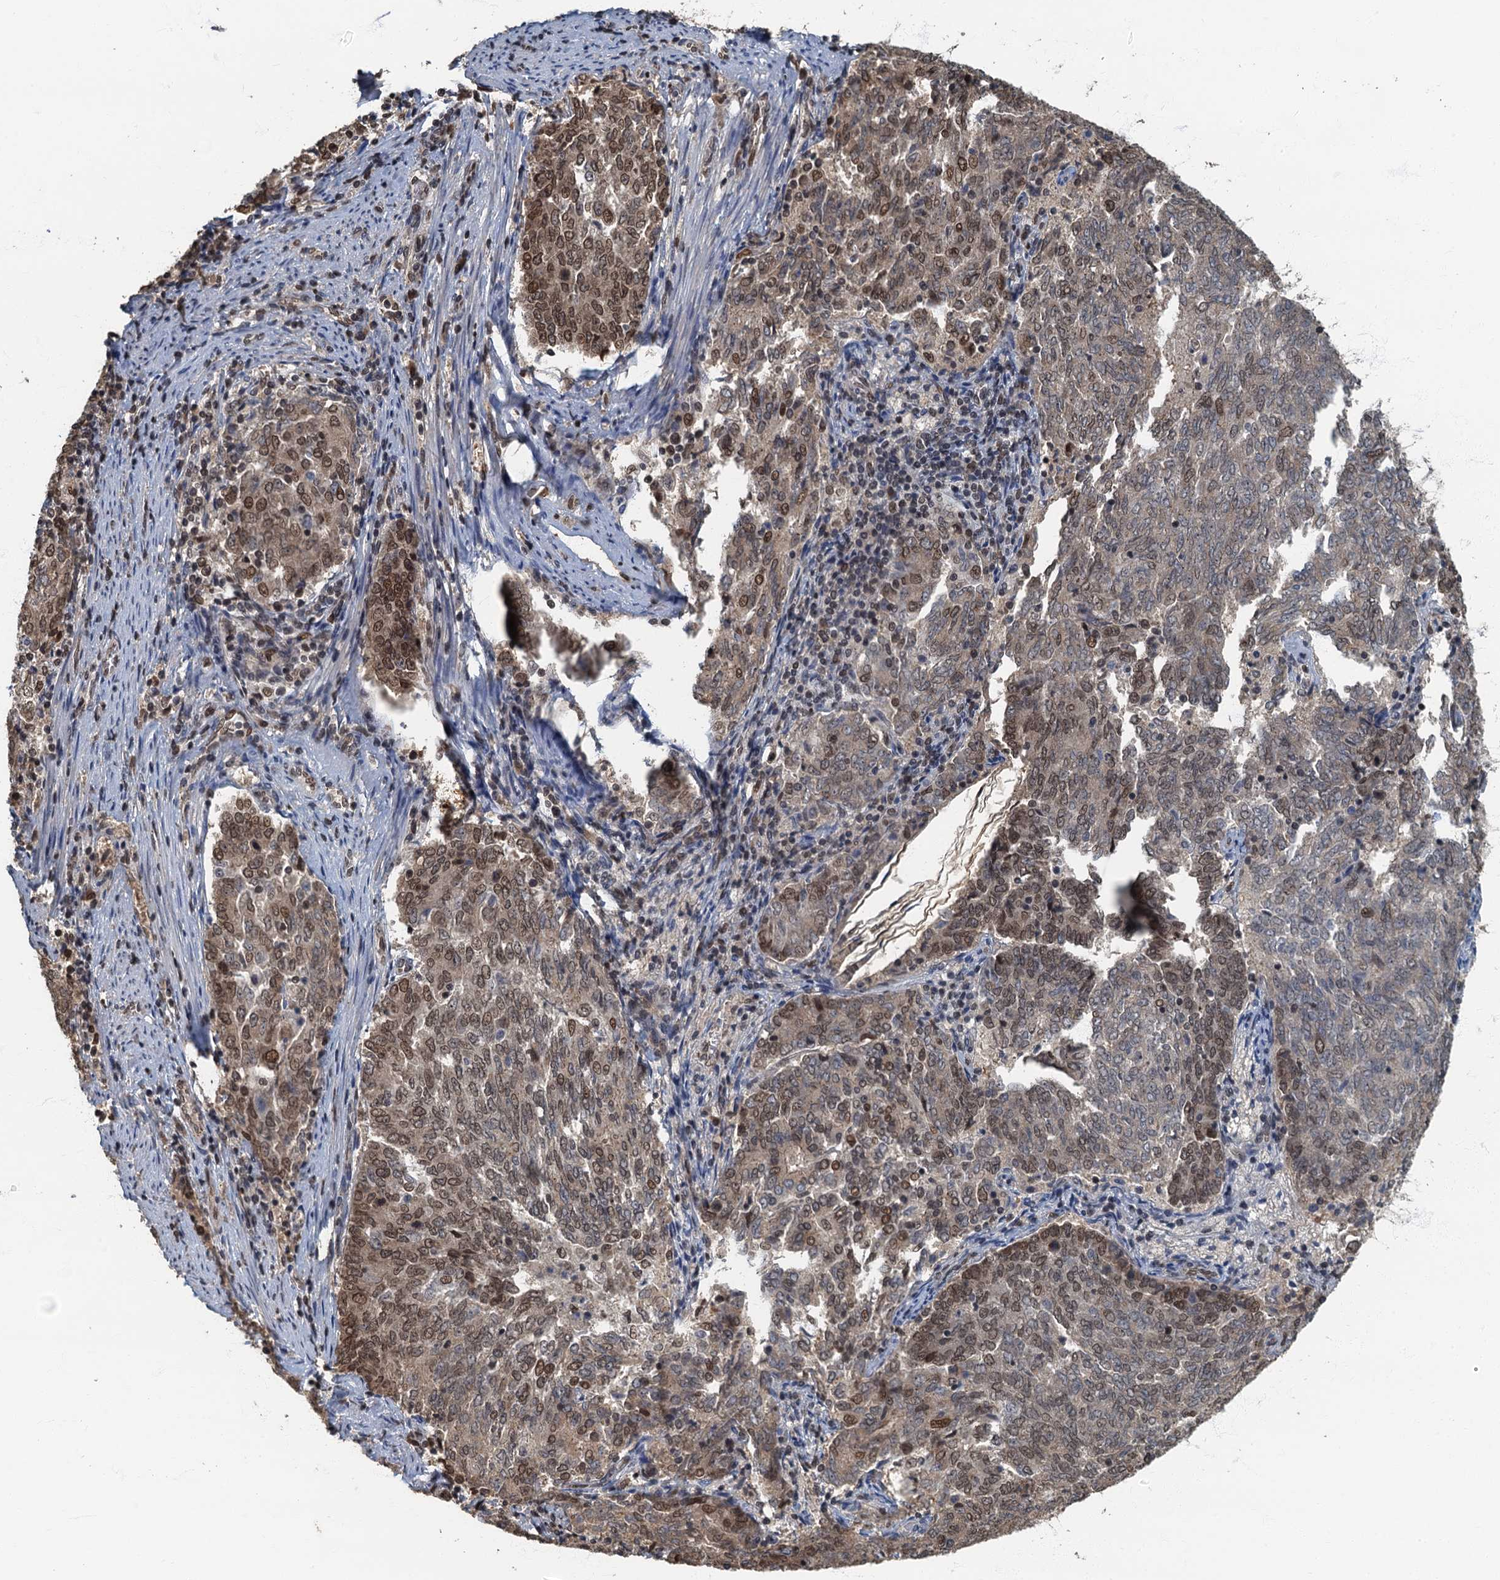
{"staining": {"intensity": "moderate", "quantity": ">75%", "location": "nuclear"}, "tissue": "endometrial cancer", "cell_type": "Tumor cells", "image_type": "cancer", "snomed": [{"axis": "morphology", "description": "Adenocarcinoma, NOS"}, {"axis": "topography", "description": "Endometrium"}], "caption": "Immunohistochemistry (IHC) histopathology image of neoplastic tissue: human adenocarcinoma (endometrial) stained using immunohistochemistry (IHC) reveals medium levels of moderate protein expression localized specifically in the nuclear of tumor cells, appearing as a nuclear brown color.", "gene": "CKAP2L", "patient": {"sex": "female", "age": 80}}